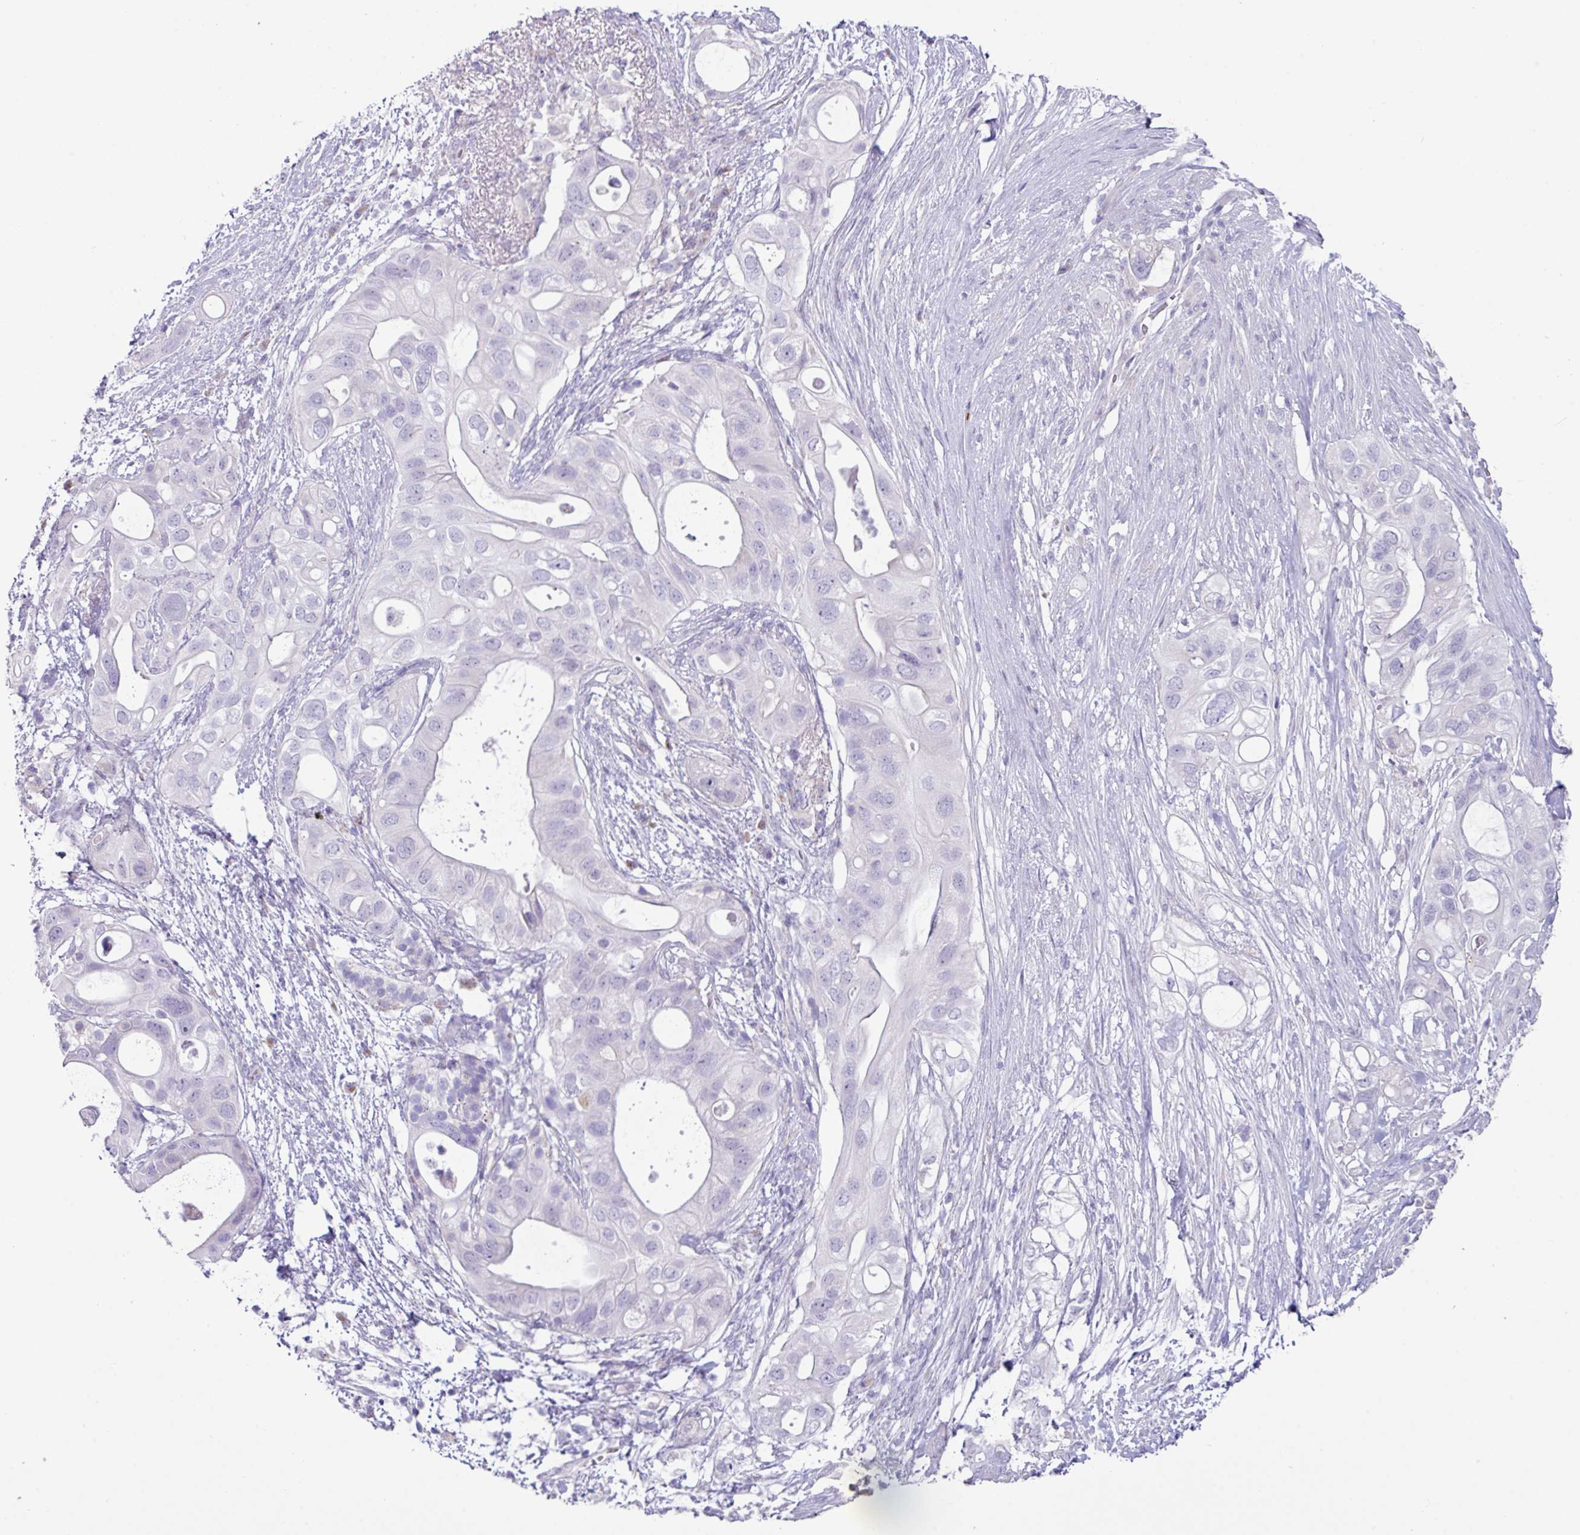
{"staining": {"intensity": "negative", "quantity": "none", "location": "none"}, "tissue": "pancreatic cancer", "cell_type": "Tumor cells", "image_type": "cancer", "snomed": [{"axis": "morphology", "description": "Adenocarcinoma, NOS"}, {"axis": "topography", "description": "Pancreas"}], "caption": "Histopathology image shows no significant protein expression in tumor cells of pancreatic cancer (adenocarcinoma).", "gene": "ZNF524", "patient": {"sex": "female", "age": 72}}